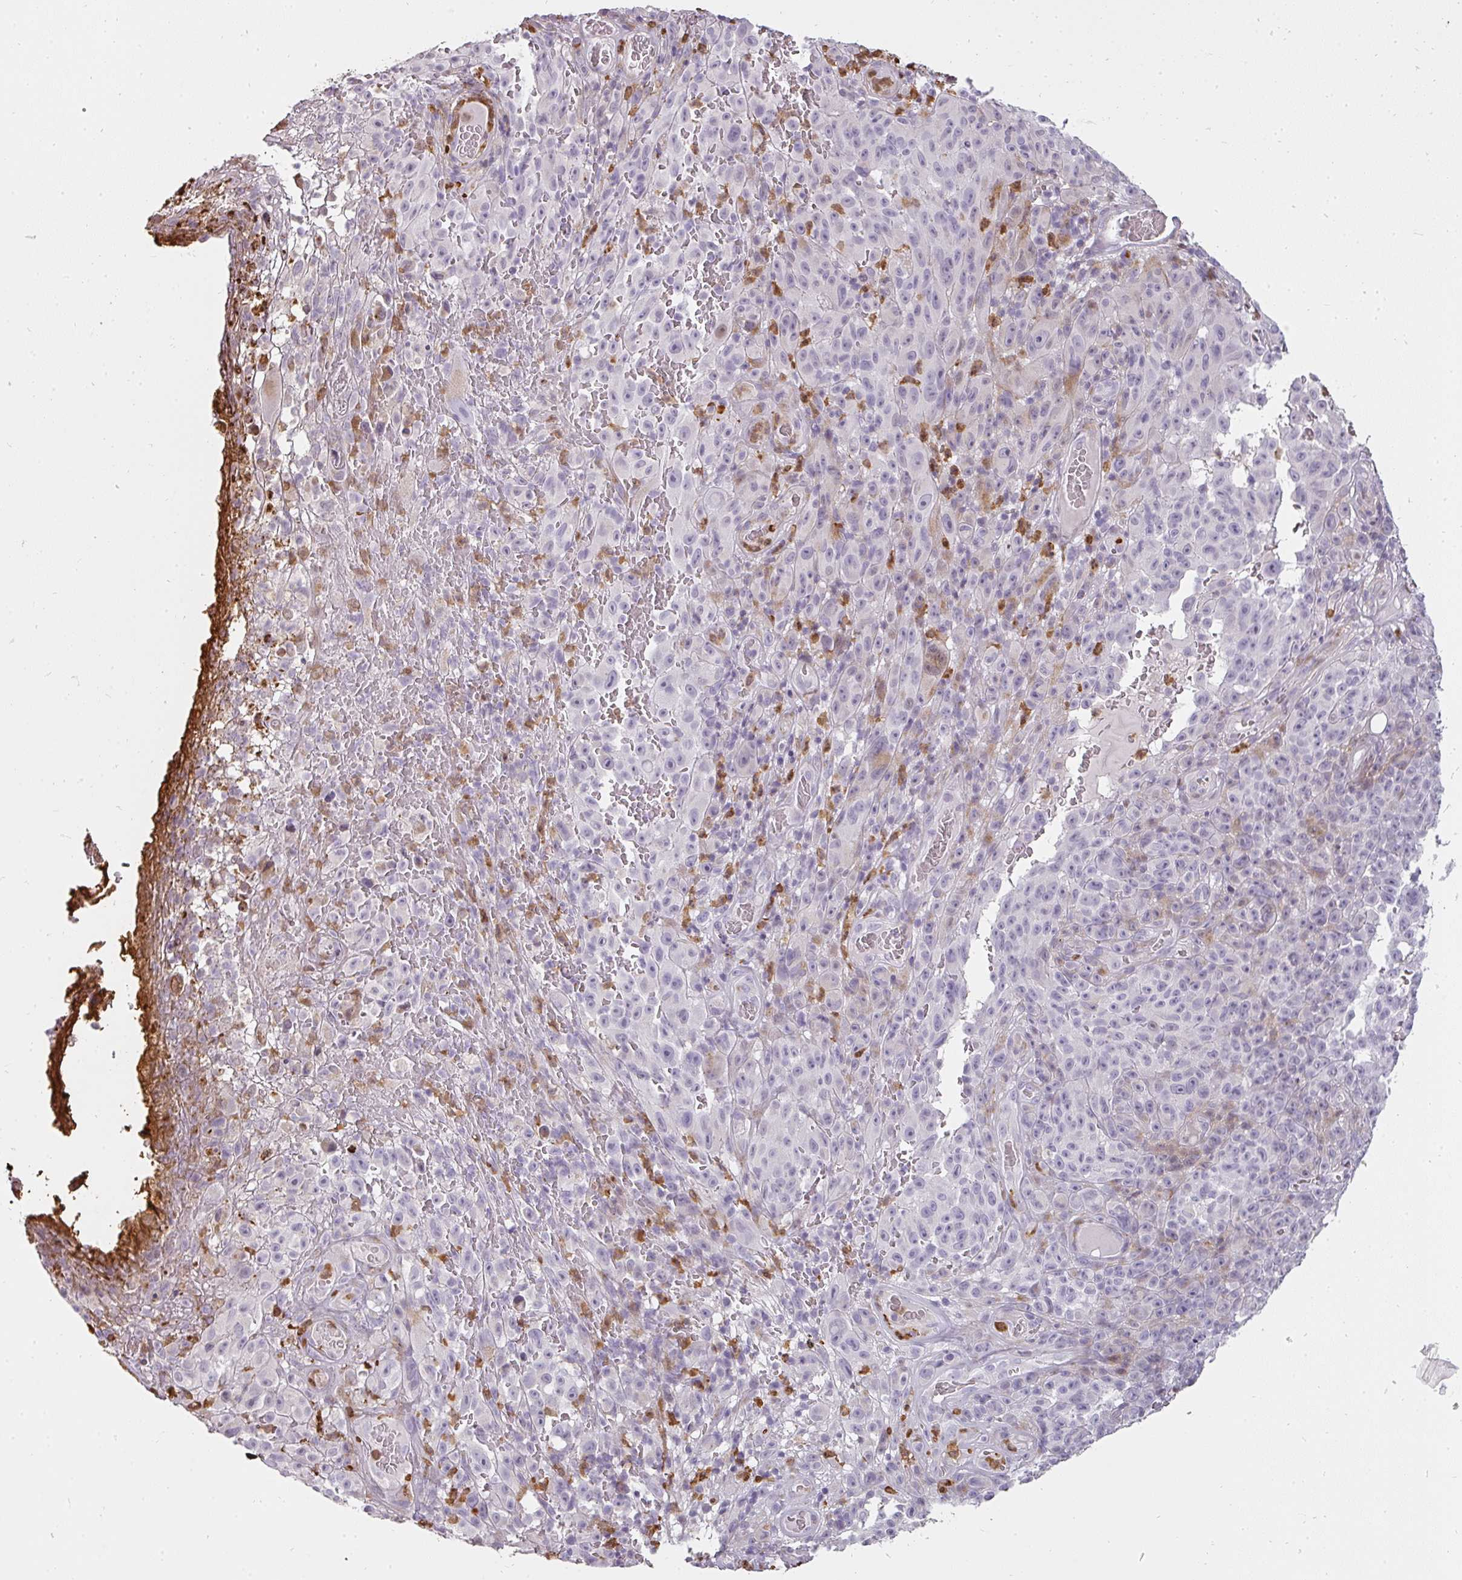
{"staining": {"intensity": "negative", "quantity": "none", "location": "none"}, "tissue": "melanoma", "cell_type": "Tumor cells", "image_type": "cancer", "snomed": [{"axis": "morphology", "description": "Malignant melanoma, NOS"}, {"axis": "topography", "description": "Skin"}], "caption": "Immunohistochemistry (IHC) micrograph of neoplastic tissue: melanoma stained with DAB (3,3'-diaminobenzidine) shows no significant protein positivity in tumor cells.", "gene": "BIK", "patient": {"sex": "female", "age": 82}}